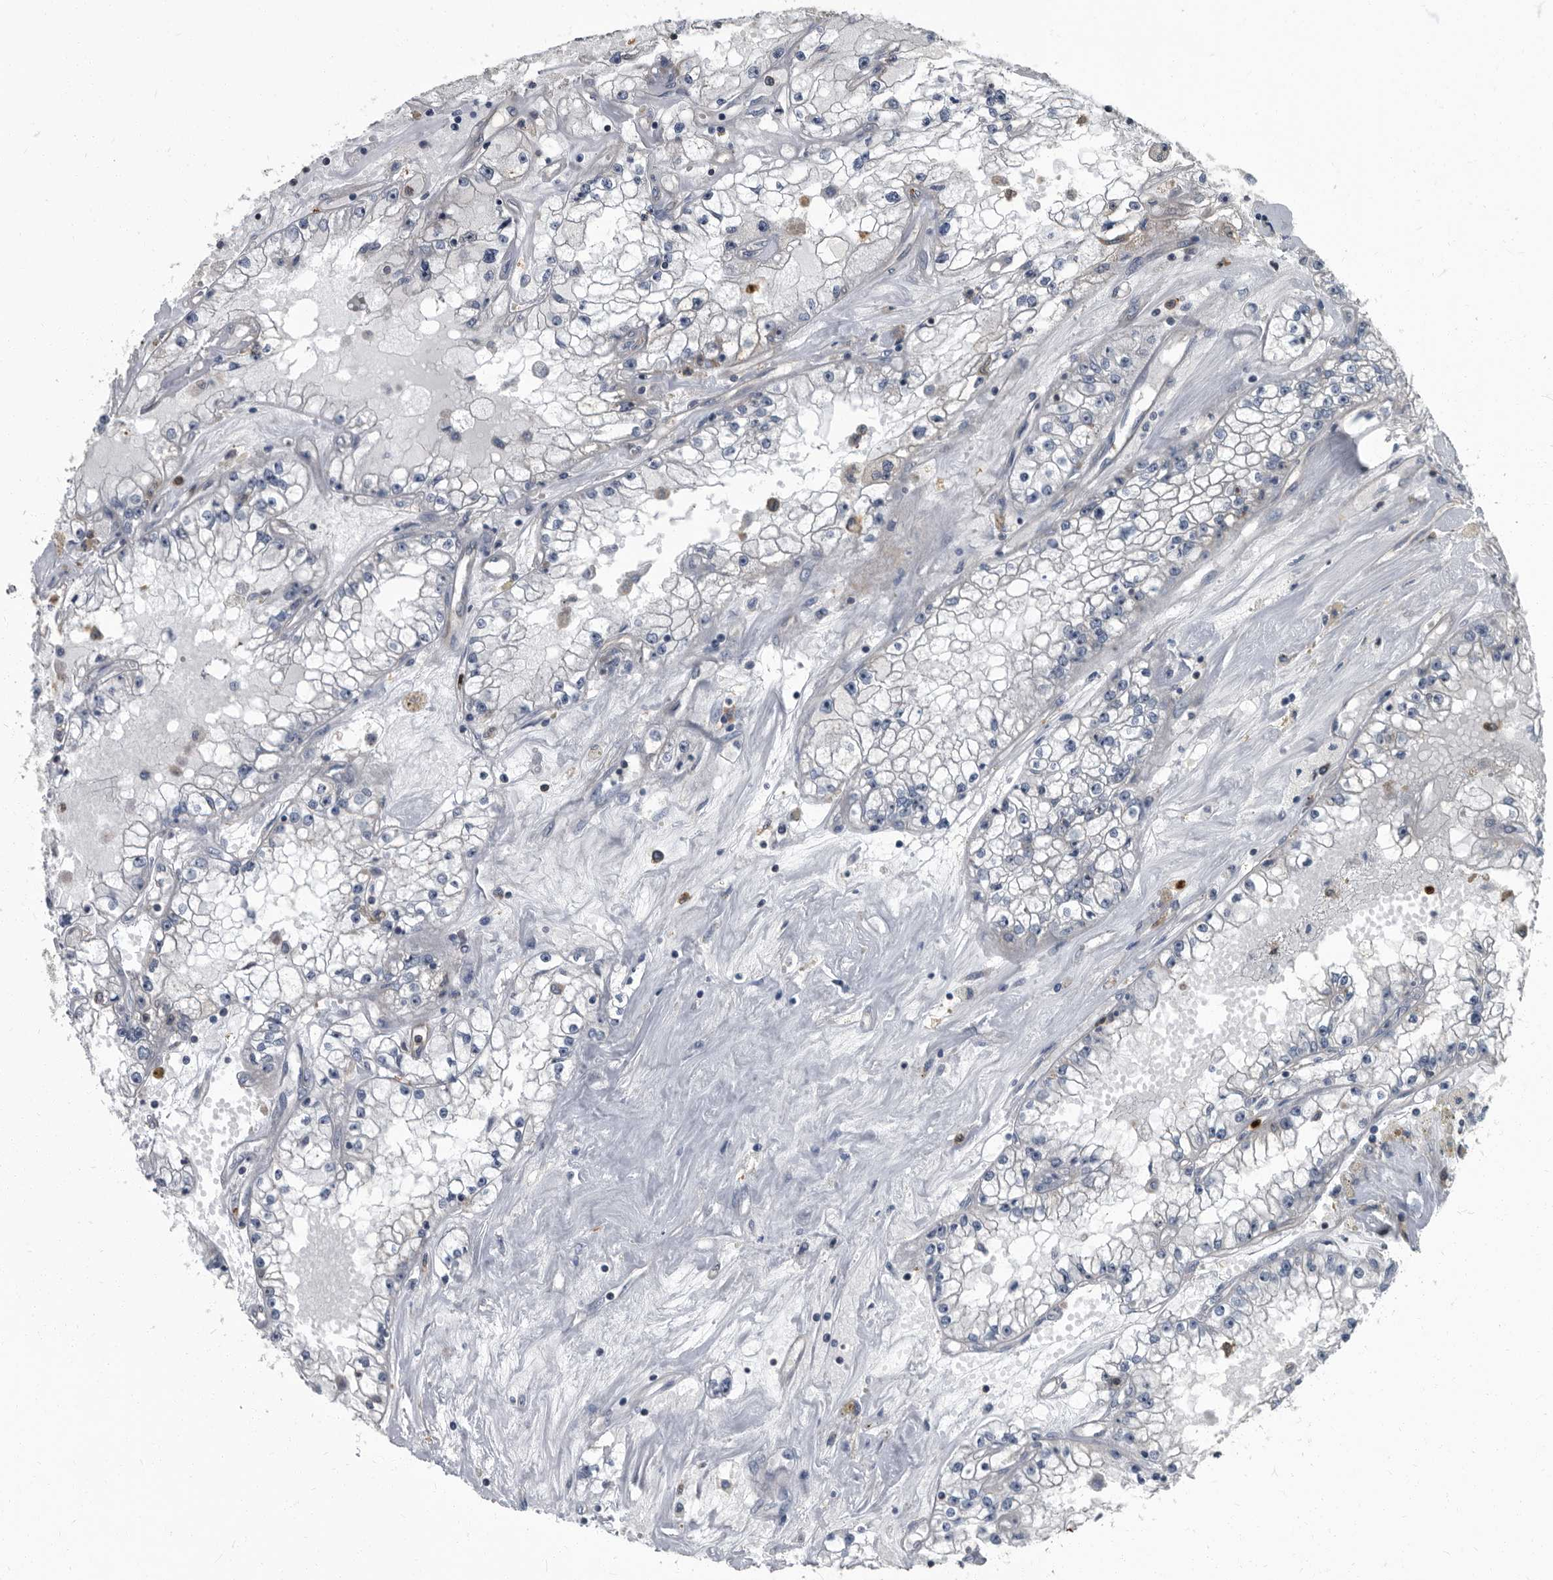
{"staining": {"intensity": "negative", "quantity": "none", "location": "none"}, "tissue": "renal cancer", "cell_type": "Tumor cells", "image_type": "cancer", "snomed": [{"axis": "morphology", "description": "Adenocarcinoma, NOS"}, {"axis": "topography", "description": "Kidney"}], "caption": "Adenocarcinoma (renal) stained for a protein using immunohistochemistry shows no positivity tumor cells.", "gene": "CDV3", "patient": {"sex": "male", "age": 56}}